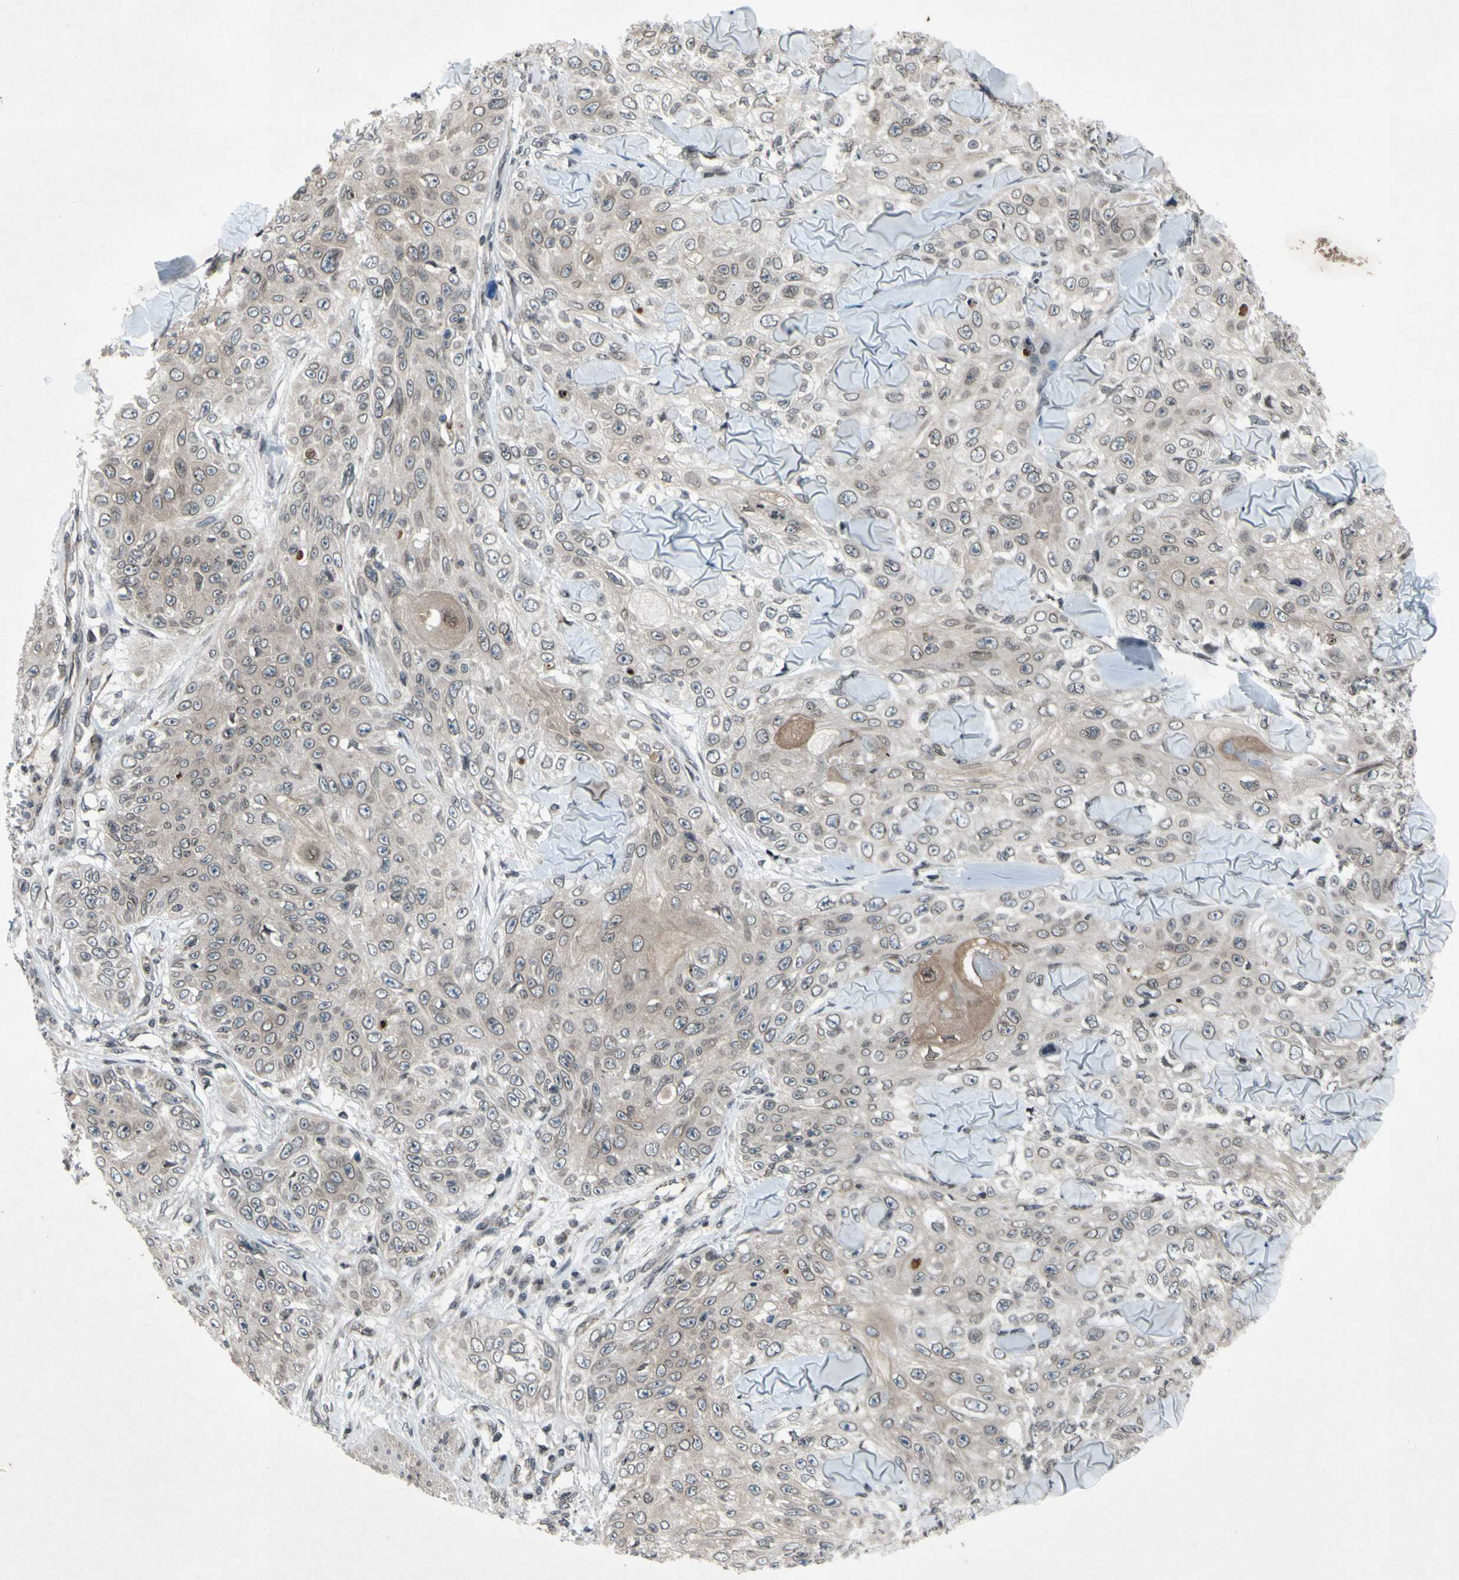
{"staining": {"intensity": "weak", "quantity": "25%-75%", "location": "cytoplasmic/membranous"}, "tissue": "skin cancer", "cell_type": "Tumor cells", "image_type": "cancer", "snomed": [{"axis": "morphology", "description": "Squamous cell carcinoma, NOS"}, {"axis": "topography", "description": "Skin"}], "caption": "The immunohistochemical stain highlights weak cytoplasmic/membranous positivity in tumor cells of squamous cell carcinoma (skin) tissue.", "gene": "XPO1", "patient": {"sex": "male", "age": 86}}